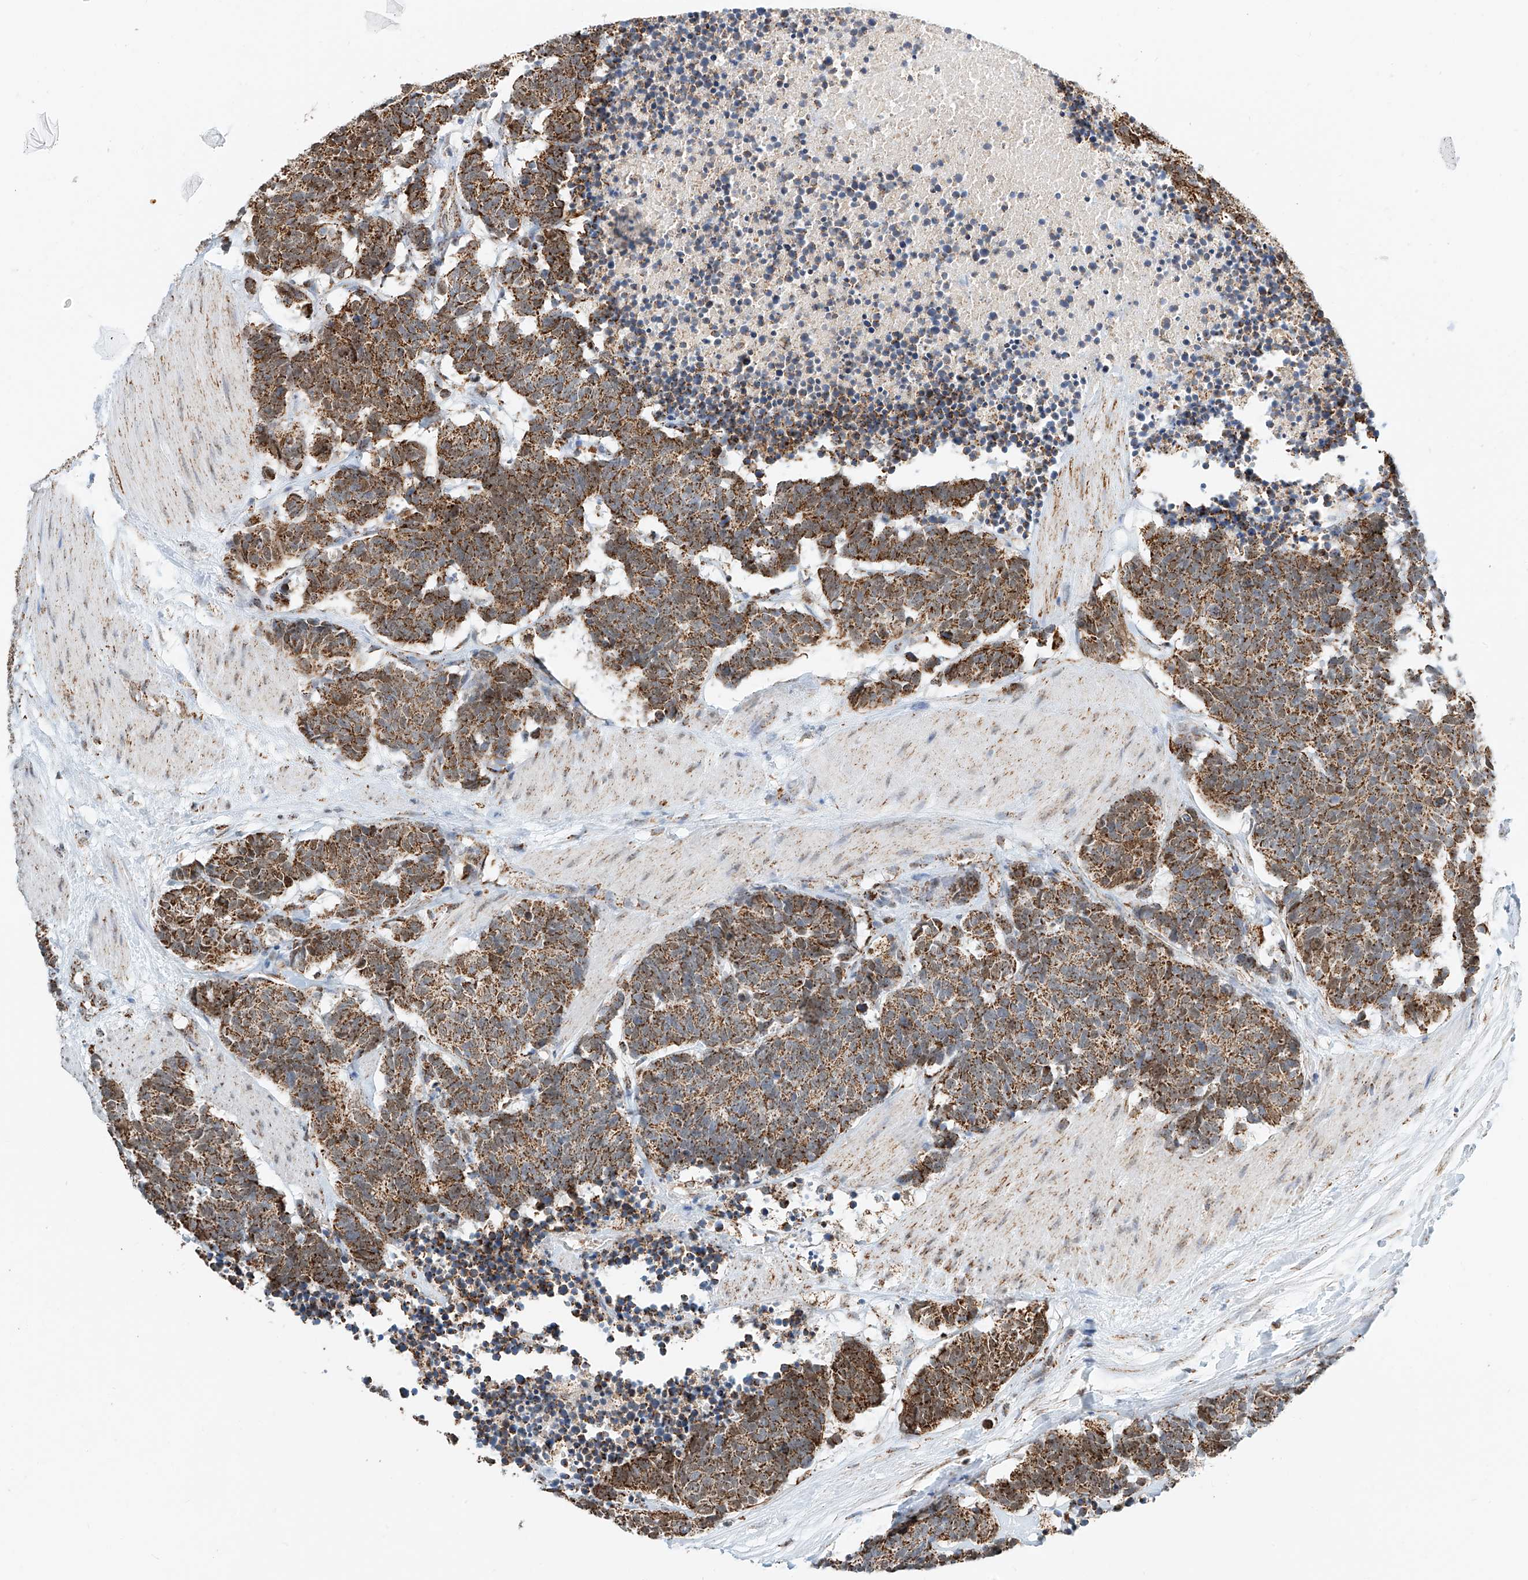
{"staining": {"intensity": "moderate", "quantity": ">75%", "location": "cytoplasmic/membranous"}, "tissue": "carcinoid", "cell_type": "Tumor cells", "image_type": "cancer", "snomed": [{"axis": "morphology", "description": "Carcinoma, NOS"}, {"axis": "morphology", "description": "Carcinoid, malignant, NOS"}, {"axis": "topography", "description": "Urinary bladder"}], "caption": "The photomicrograph demonstrates immunohistochemical staining of carcinoid. There is moderate cytoplasmic/membranous expression is identified in about >75% of tumor cells.", "gene": "PPA2", "patient": {"sex": "male", "age": 57}}